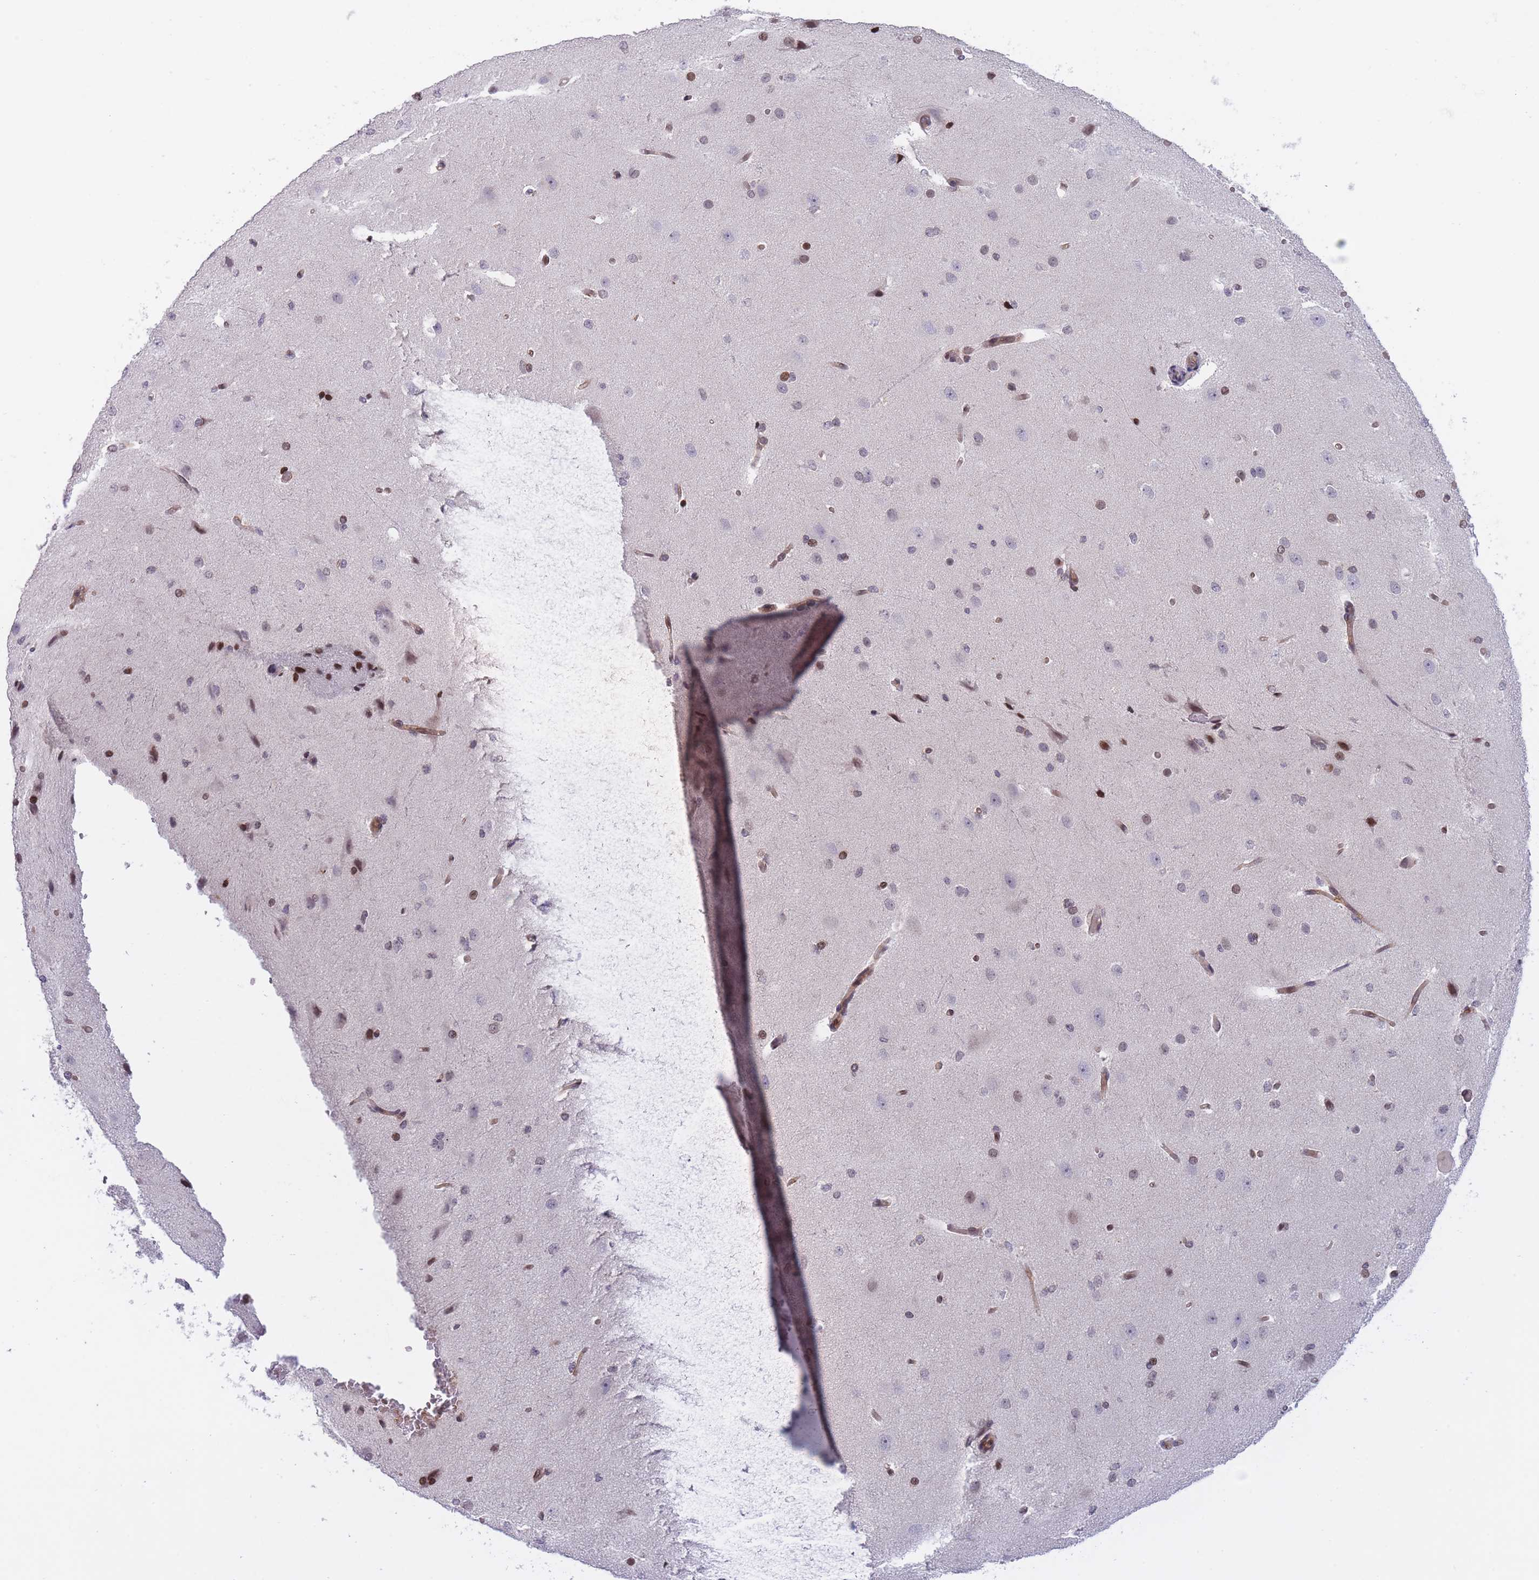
{"staining": {"intensity": "moderate", "quantity": "<25%", "location": "nuclear"}, "tissue": "cerebral cortex", "cell_type": "Endothelial cells", "image_type": "normal", "snomed": [{"axis": "morphology", "description": "Normal tissue, NOS"}, {"axis": "morphology", "description": "Inflammation, NOS"}, {"axis": "topography", "description": "Cerebral cortex"}], "caption": "IHC of normal human cerebral cortex exhibits low levels of moderate nuclear staining in approximately <25% of endothelial cells. (Stains: DAB in brown, nuclei in blue, Microscopy: brightfield microscopy at high magnification).", "gene": "SLC35F5", "patient": {"sex": "male", "age": 6}}